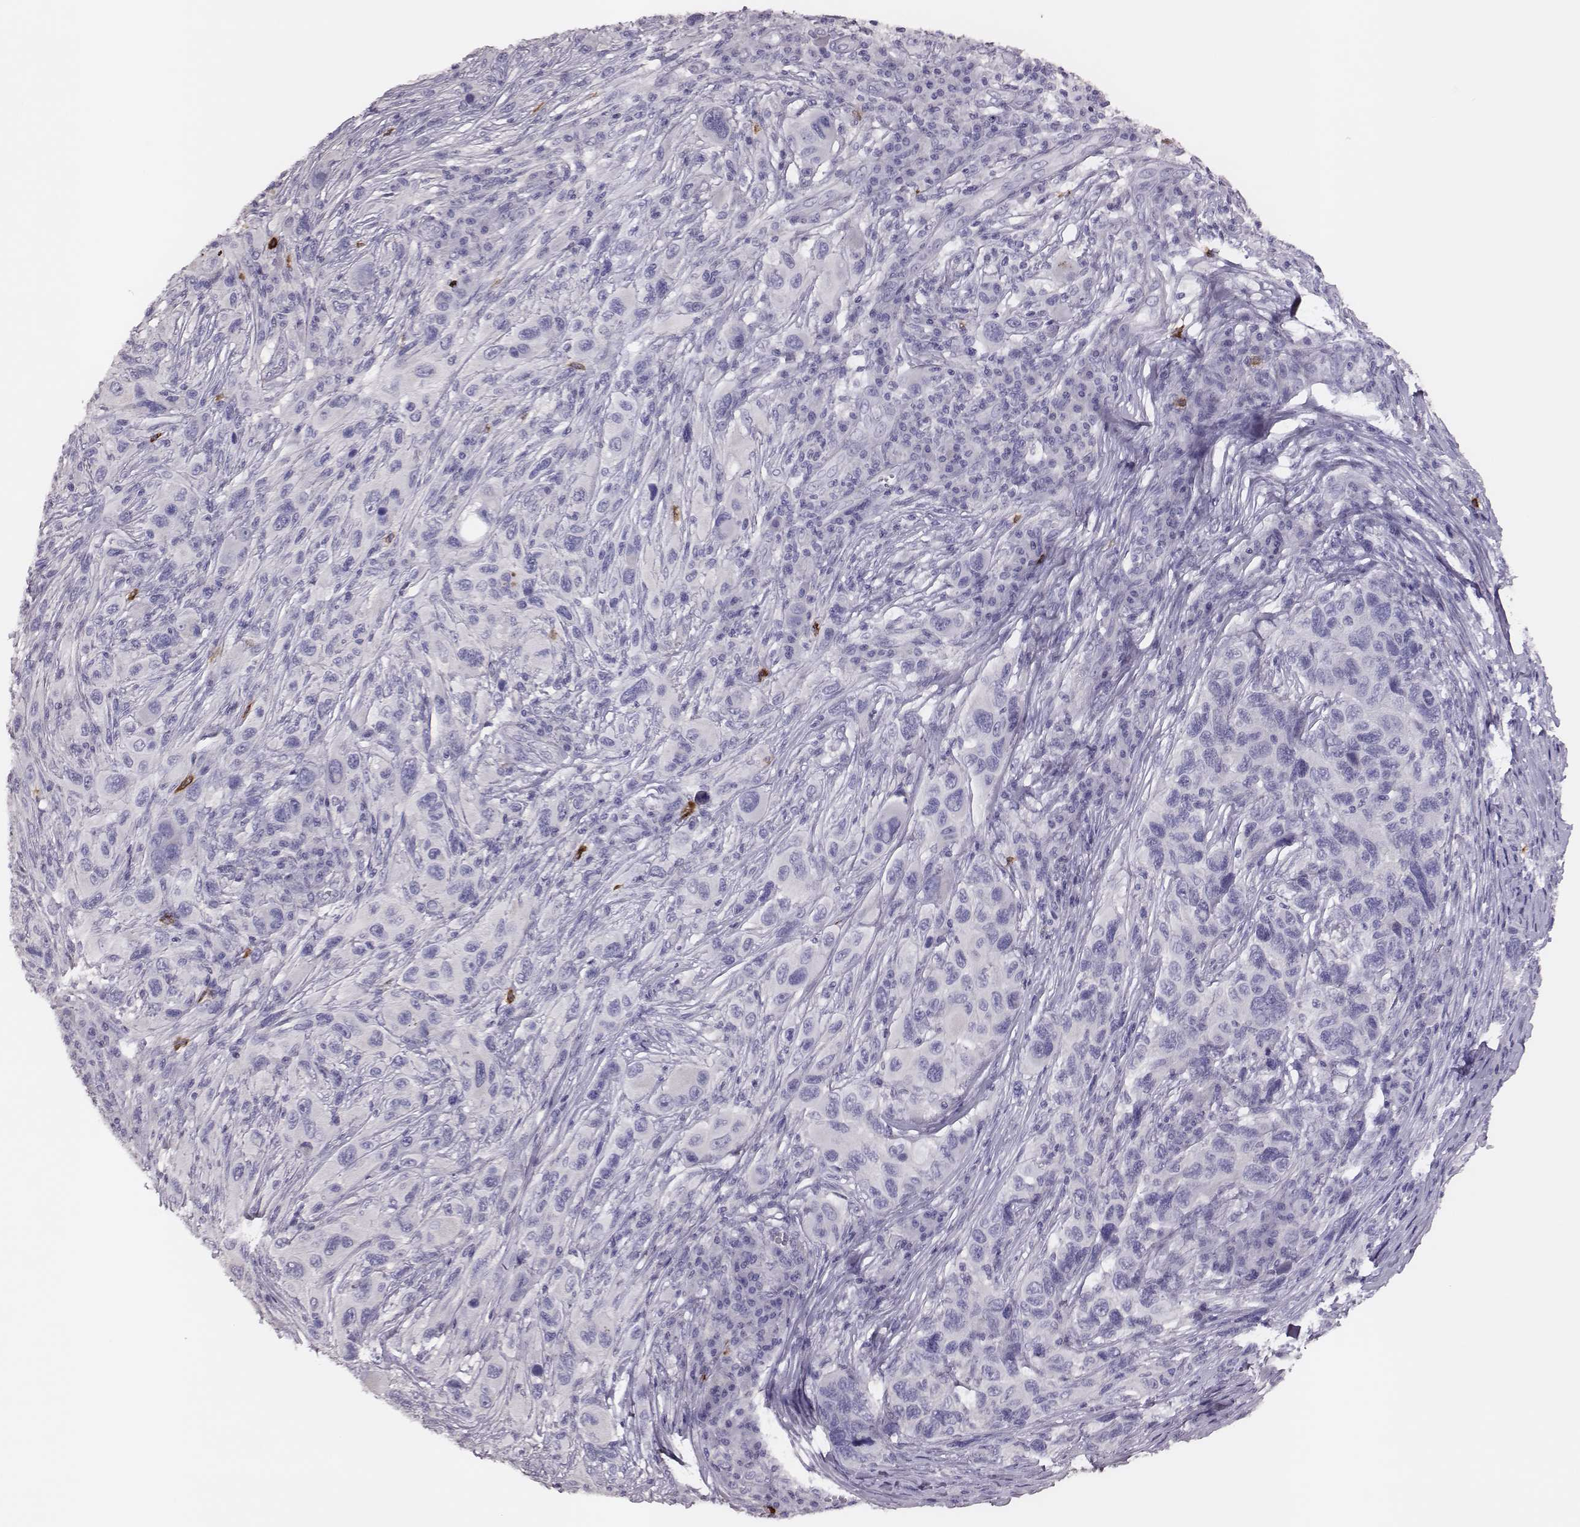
{"staining": {"intensity": "negative", "quantity": "none", "location": "none"}, "tissue": "melanoma", "cell_type": "Tumor cells", "image_type": "cancer", "snomed": [{"axis": "morphology", "description": "Malignant melanoma, NOS"}, {"axis": "topography", "description": "Skin"}], "caption": "A micrograph of human melanoma is negative for staining in tumor cells. (DAB immunohistochemistry visualized using brightfield microscopy, high magnification).", "gene": "P2RY10", "patient": {"sex": "male", "age": 53}}